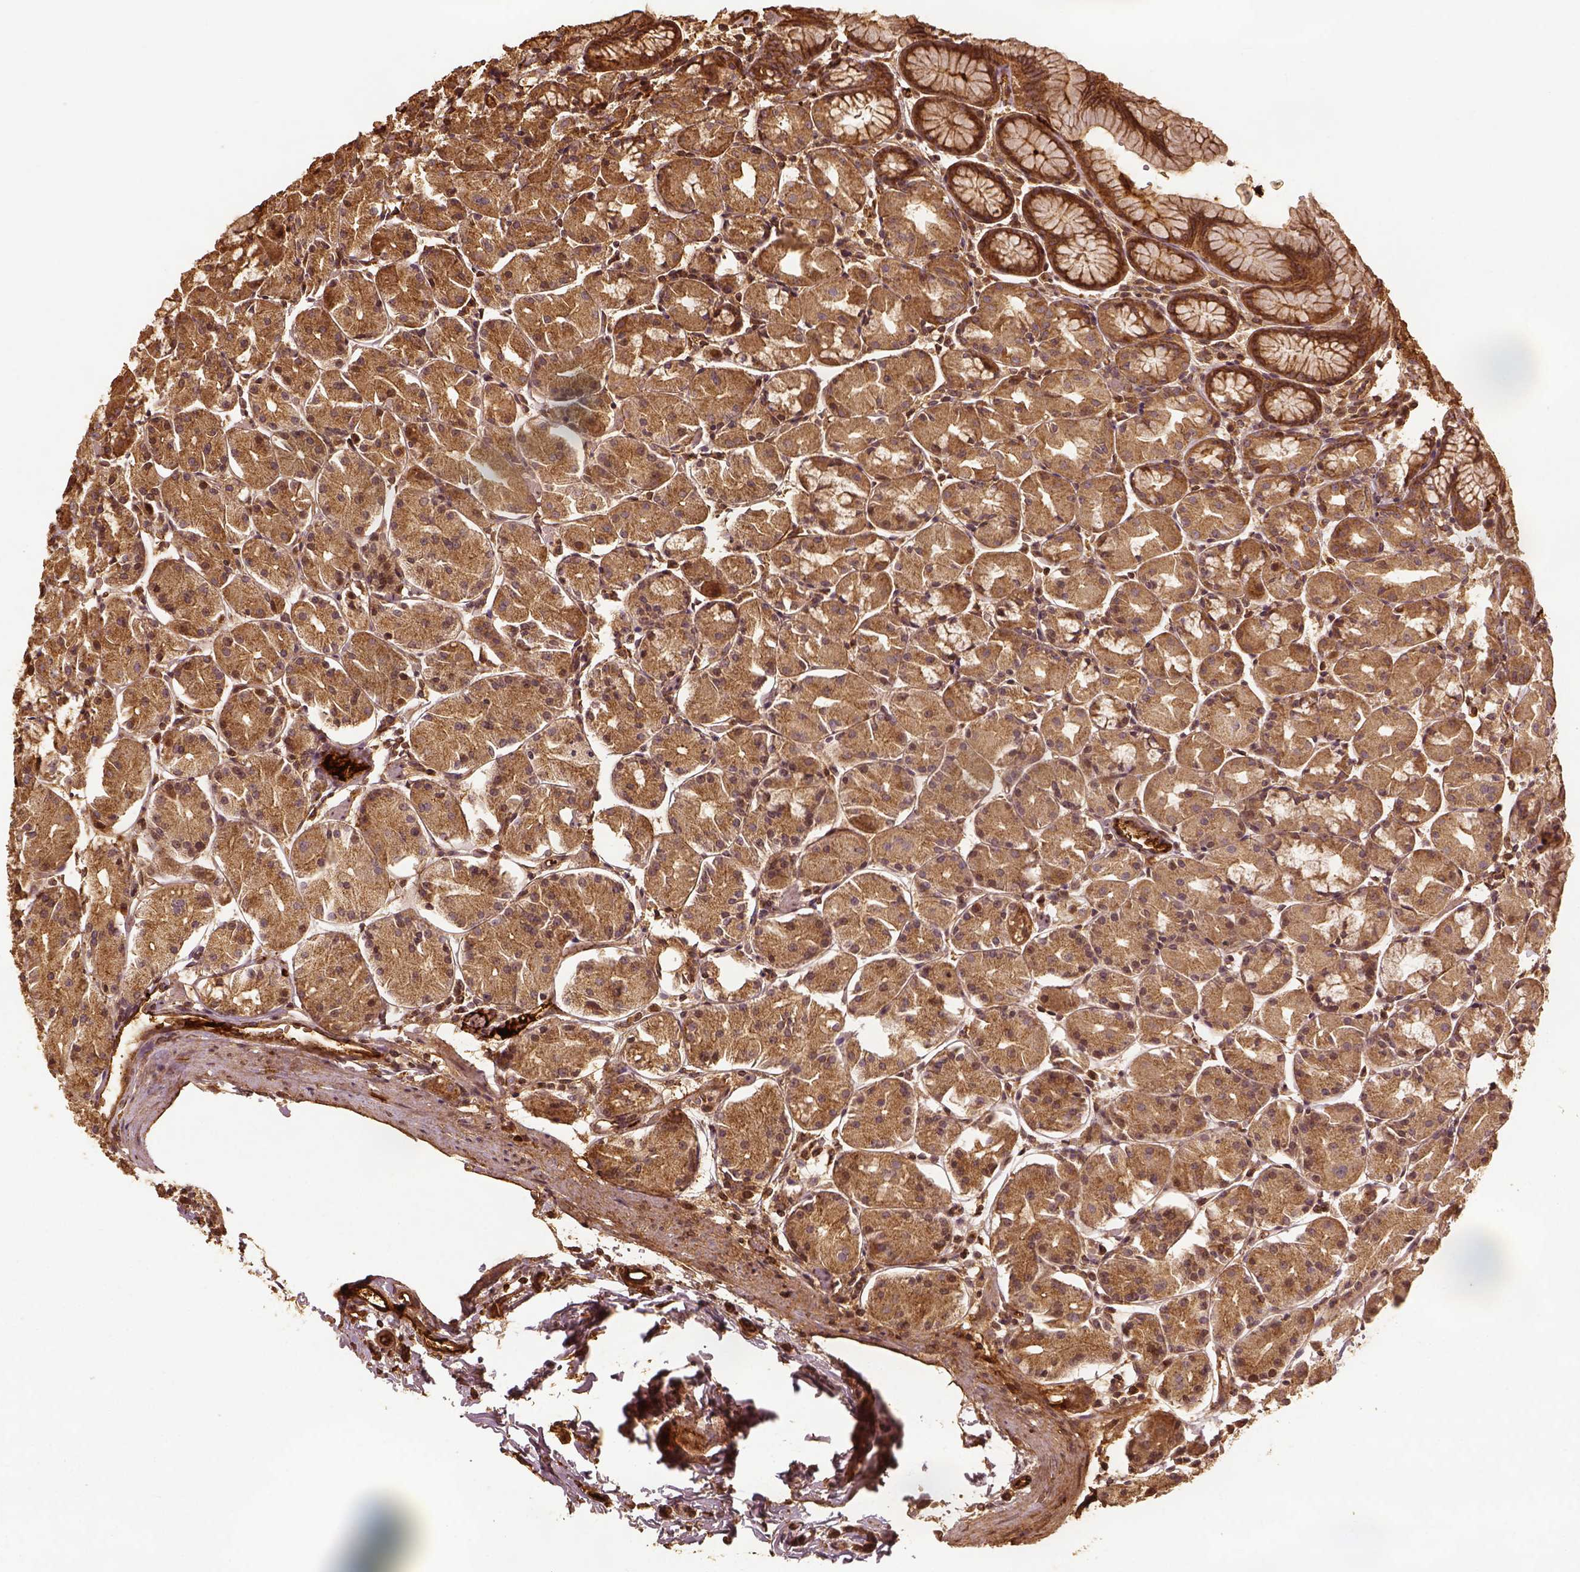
{"staining": {"intensity": "strong", "quantity": ">75%", "location": "cytoplasmic/membranous"}, "tissue": "stomach", "cell_type": "Glandular cells", "image_type": "normal", "snomed": [{"axis": "morphology", "description": "Normal tissue, NOS"}, {"axis": "topography", "description": "Stomach, upper"}], "caption": "An image showing strong cytoplasmic/membranous staining in about >75% of glandular cells in normal stomach, as visualized by brown immunohistochemical staining.", "gene": "VEGFA", "patient": {"sex": "male", "age": 47}}